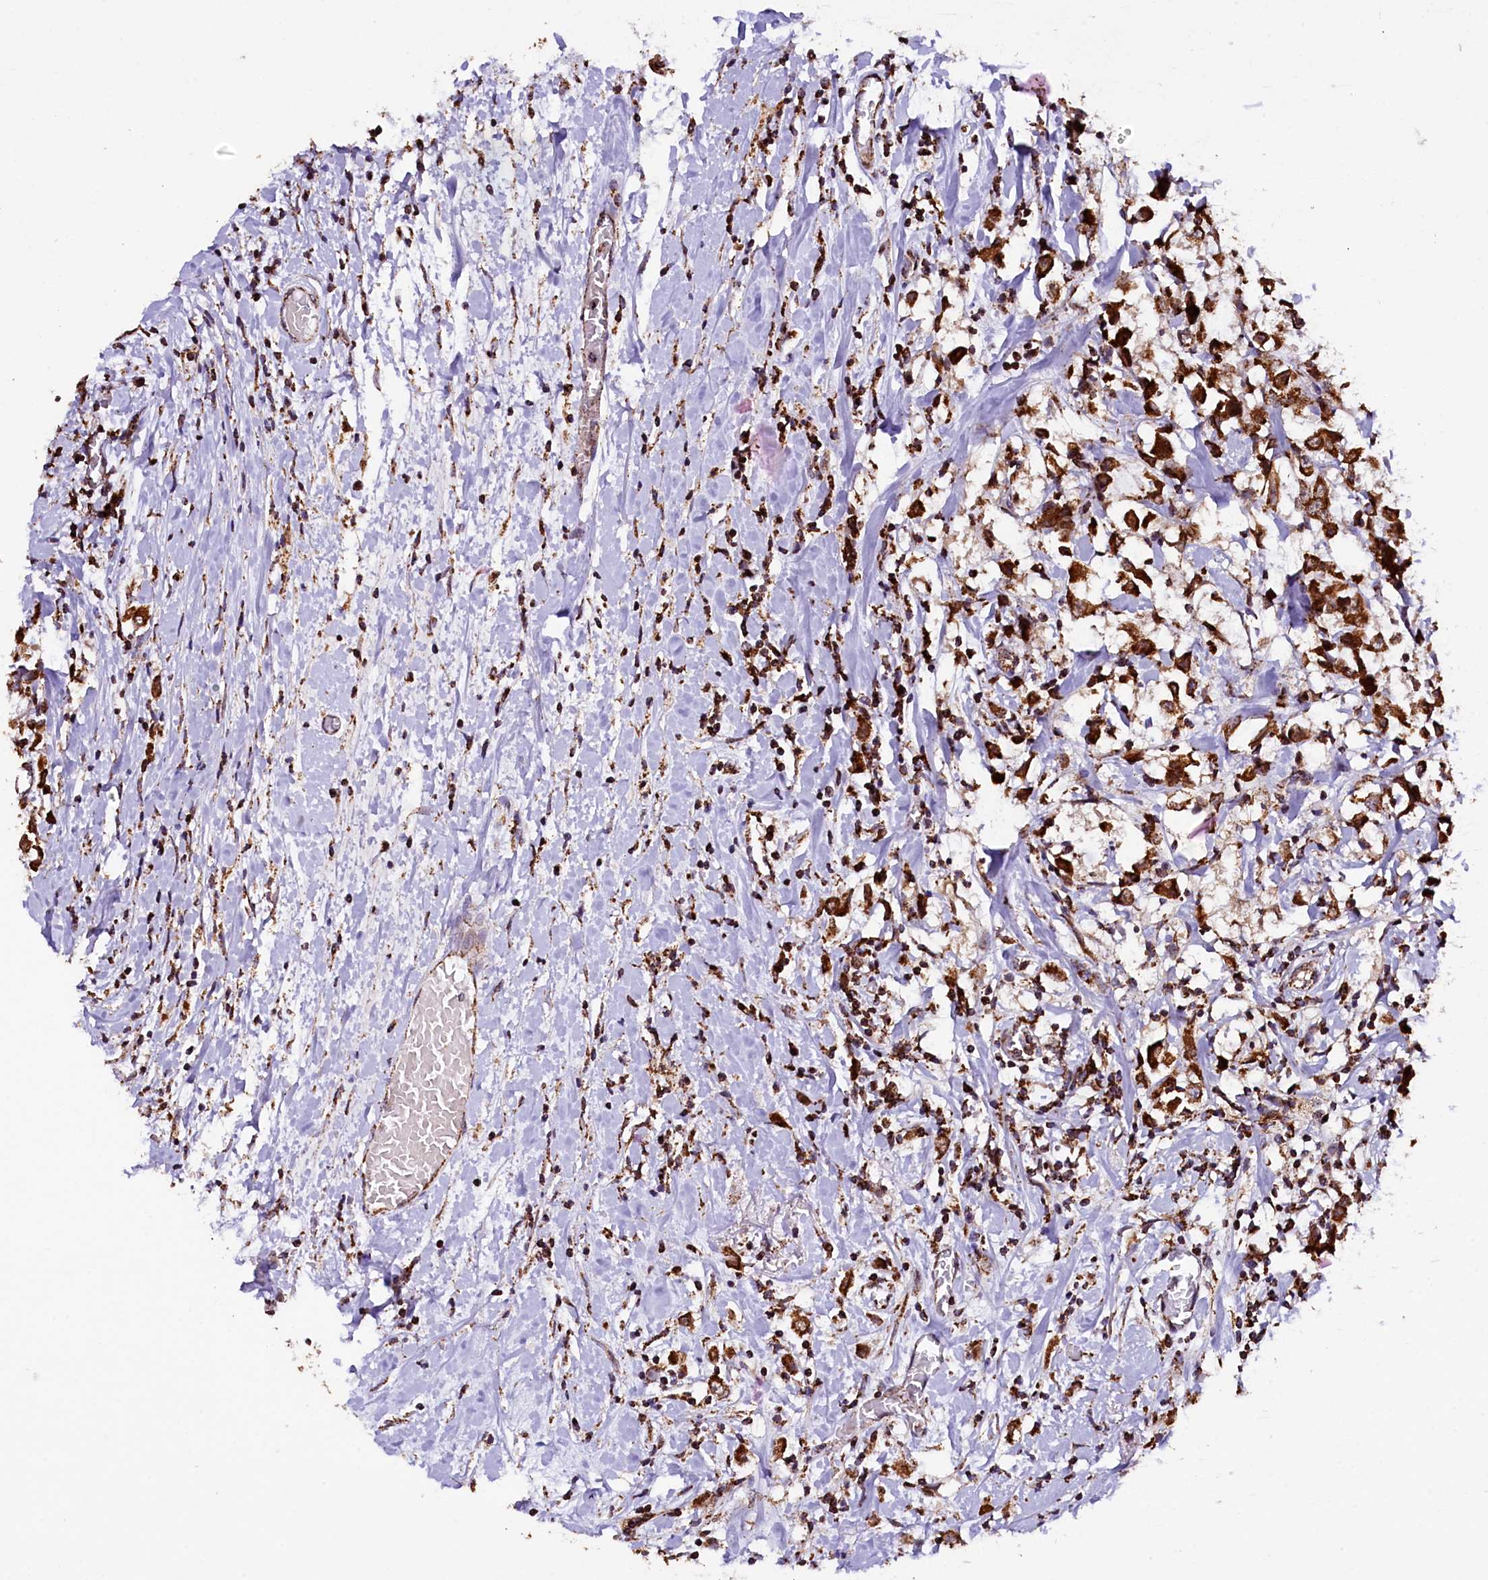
{"staining": {"intensity": "strong", "quantity": ">75%", "location": "cytoplasmic/membranous"}, "tissue": "breast cancer", "cell_type": "Tumor cells", "image_type": "cancer", "snomed": [{"axis": "morphology", "description": "Duct carcinoma"}, {"axis": "topography", "description": "Breast"}], "caption": "Human breast cancer stained for a protein (brown) demonstrates strong cytoplasmic/membranous positive positivity in approximately >75% of tumor cells.", "gene": "KLC2", "patient": {"sex": "female", "age": 61}}